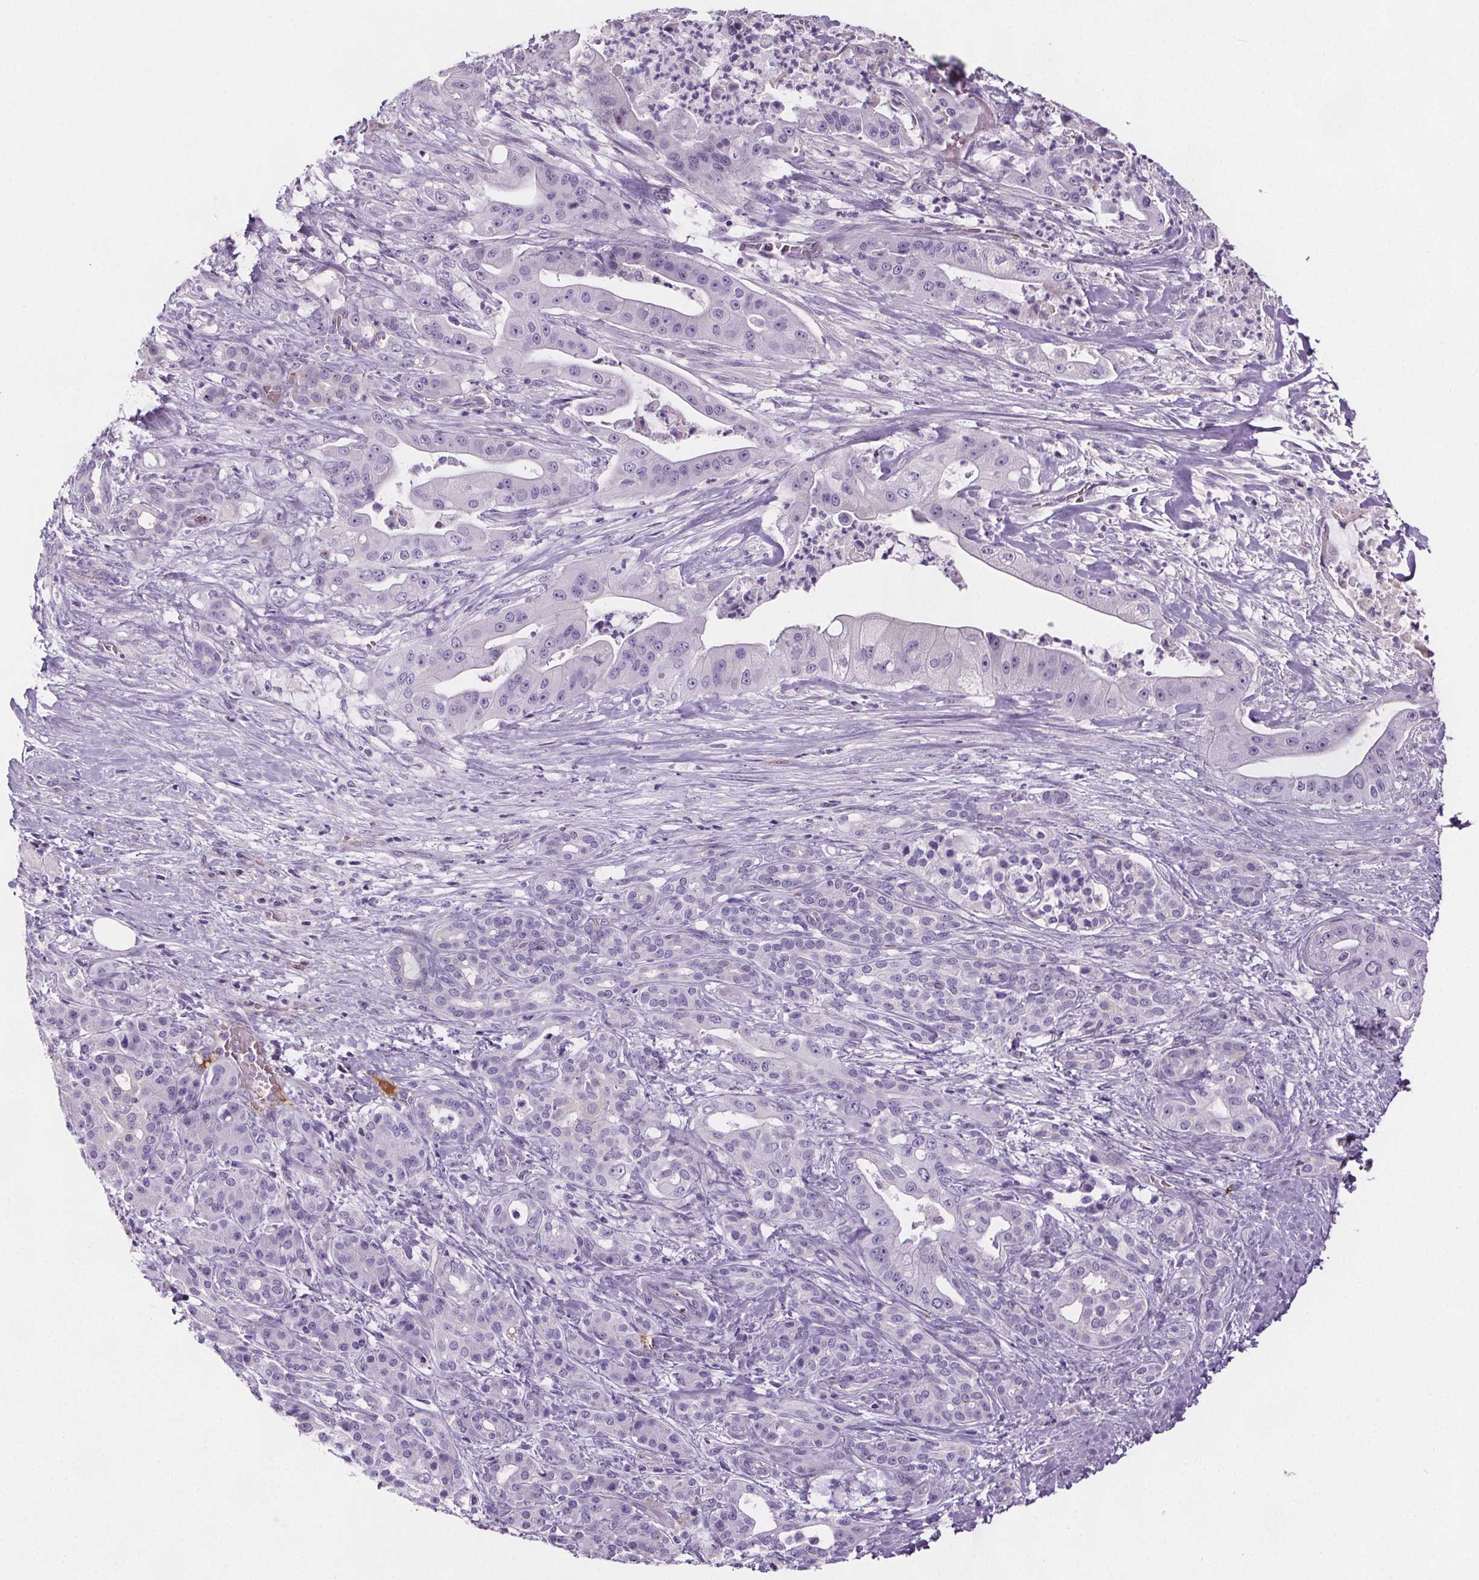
{"staining": {"intensity": "negative", "quantity": "none", "location": "none"}, "tissue": "pancreatic cancer", "cell_type": "Tumor cells", "image_type": "cancer", "snomed": [{"axis": "morphology", "description": "Normal tissue, NOS"}, {"axis": "morphology", "description": "Inflammation, NOS"}, {"axis": "morphology", "description": "Adenocarcinoma, NOS"}, {"axis": "topography", "description": "Pancreas"}], "caption": "DAB (3,3'-diaminobenzidine) immunohistochemical staining of human adenocarcinoma (pancreatic) exhibits no significant staining in tumor cells.", "gene": "CD5L", "patient": {"sex": "male", "age": 57}}